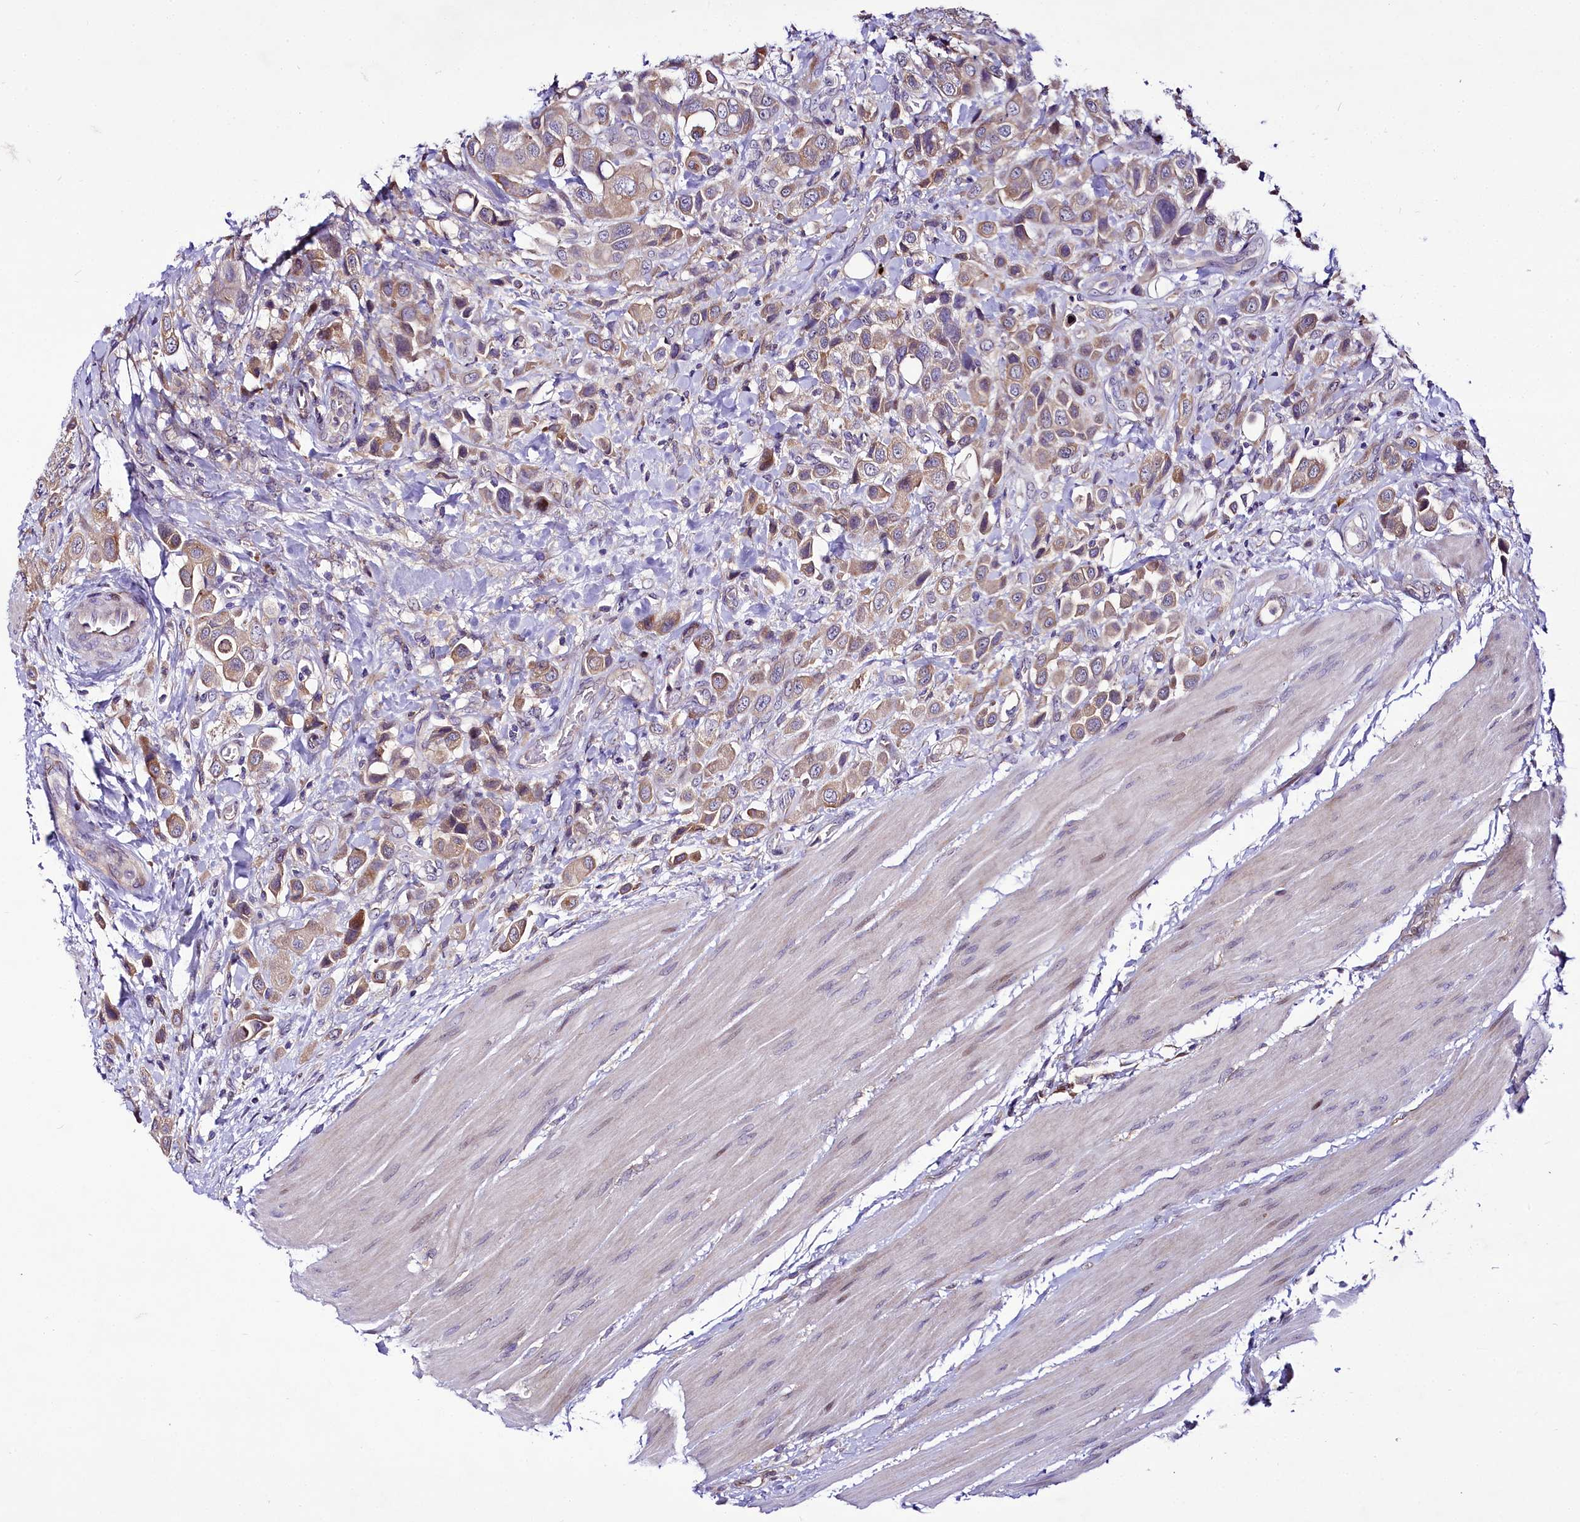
{"staining": {"intensity": "moderate", "quantity": ">75%", "location": "cytoplasmic/membranous"}, "tissue": "urothelial cancer", "cell_type": "Tumor cells", "image_type": "cancer", "snomed": [{"axis": "morphology", "description": "Urothelial carcinoma, High grade"}, {"axis": "topography", "description": "Urinary bladder"}], "caption": "Brown immunohistochemical staining in high-grade urothelial carcinoma reveals moderate cytoplasmic/membranous positivity in approximately >75% of tumor cells.", "gene": "ZC3H12C", "patient": {"sex": "male", "age": 50}}